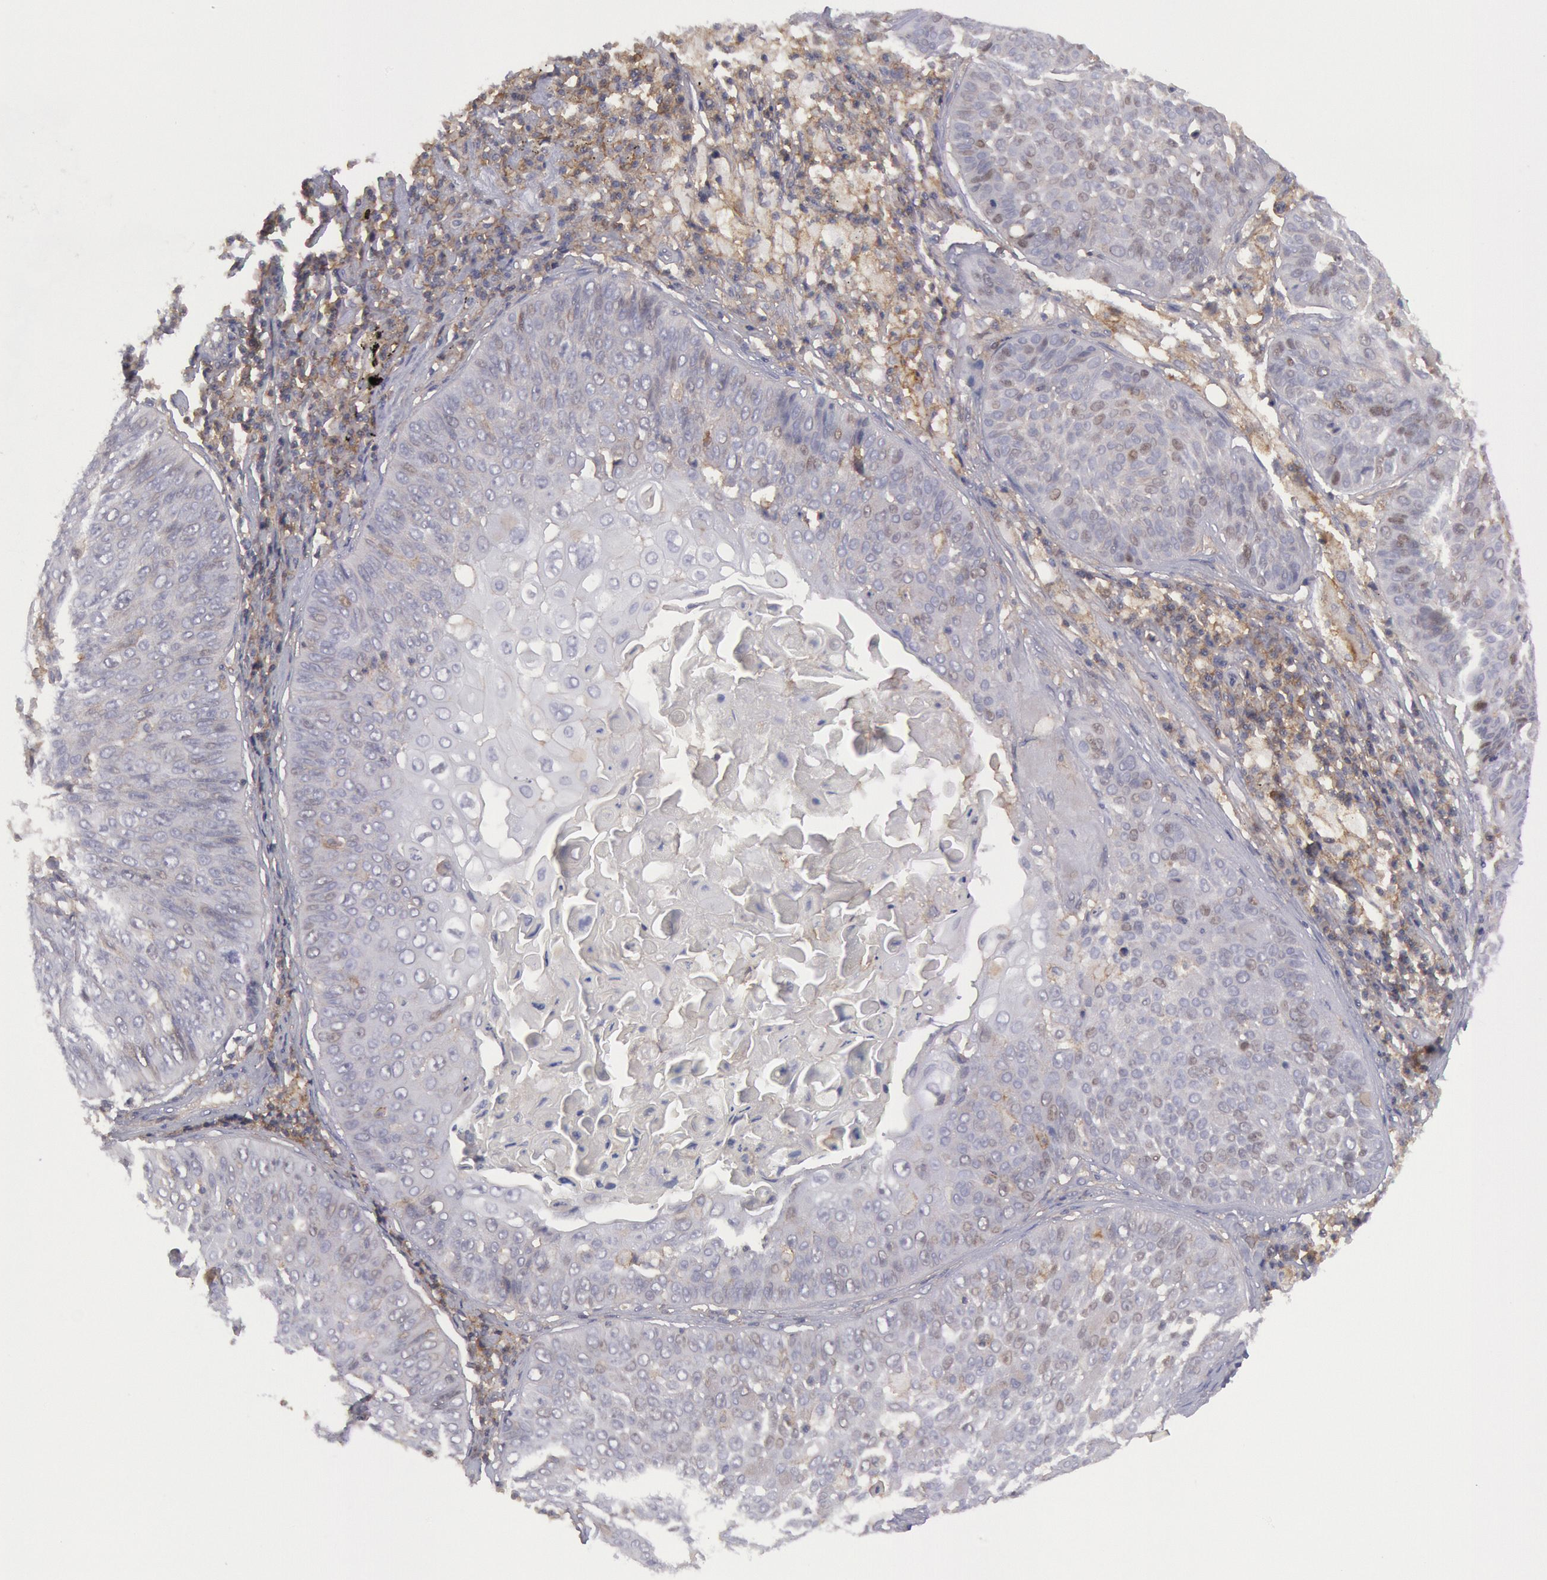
{"staining": {"intensity": "weak", "quantity": "<25%", "location": "cytoplasmic/membranous"}, "tissue": "lung cancer", "cell_type": "Tumor cells", "image_type": "cancer", "snomed": [{"axis": "morphology", "description": "Adenocarcinoma, NOS"}, {"axis": "topography", "description": "Lung"}], "caption": "IHC of human lung cancer (adenocarcinoma) demonstrates no expression in tumor cells.", "gene": "STX4", "patient": {"sex": "male", "age": 60}}